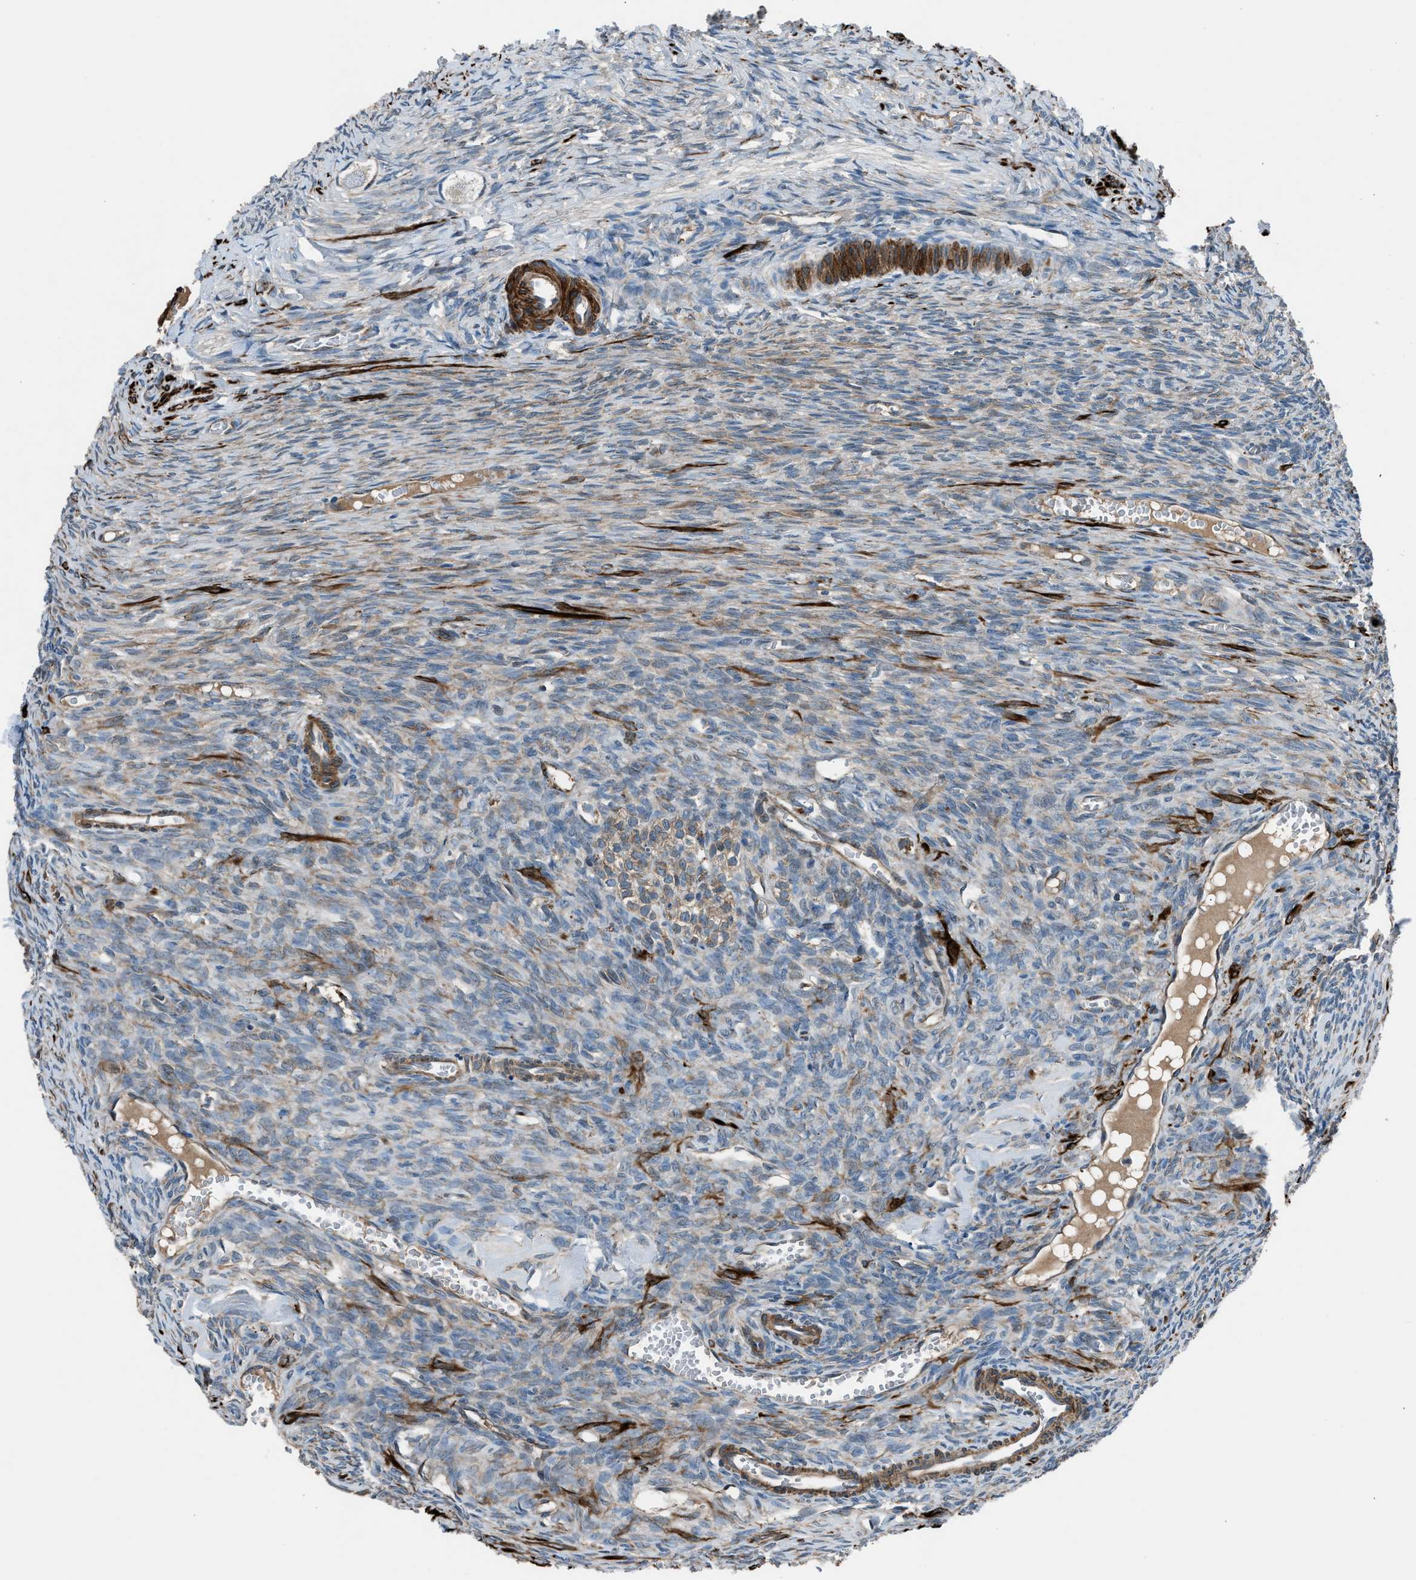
{"staining": {"intensity": "negative", "quantity": "none", "location": "none"}, "tissue": "ovary", "cell_type": "Follicle cells", "image_type": "normal", "snomed": [{"axis": "morphology", "description": "Normal tissue, NOS"}, {"axis": "topography", "description": "Ovary"}], "caption": "Human ovary stained for a protein using immunohistochemistry displays no positivity in follicle cells.", "gene": "LMBR1", "patient": {"sex": "female", "age": 27}}